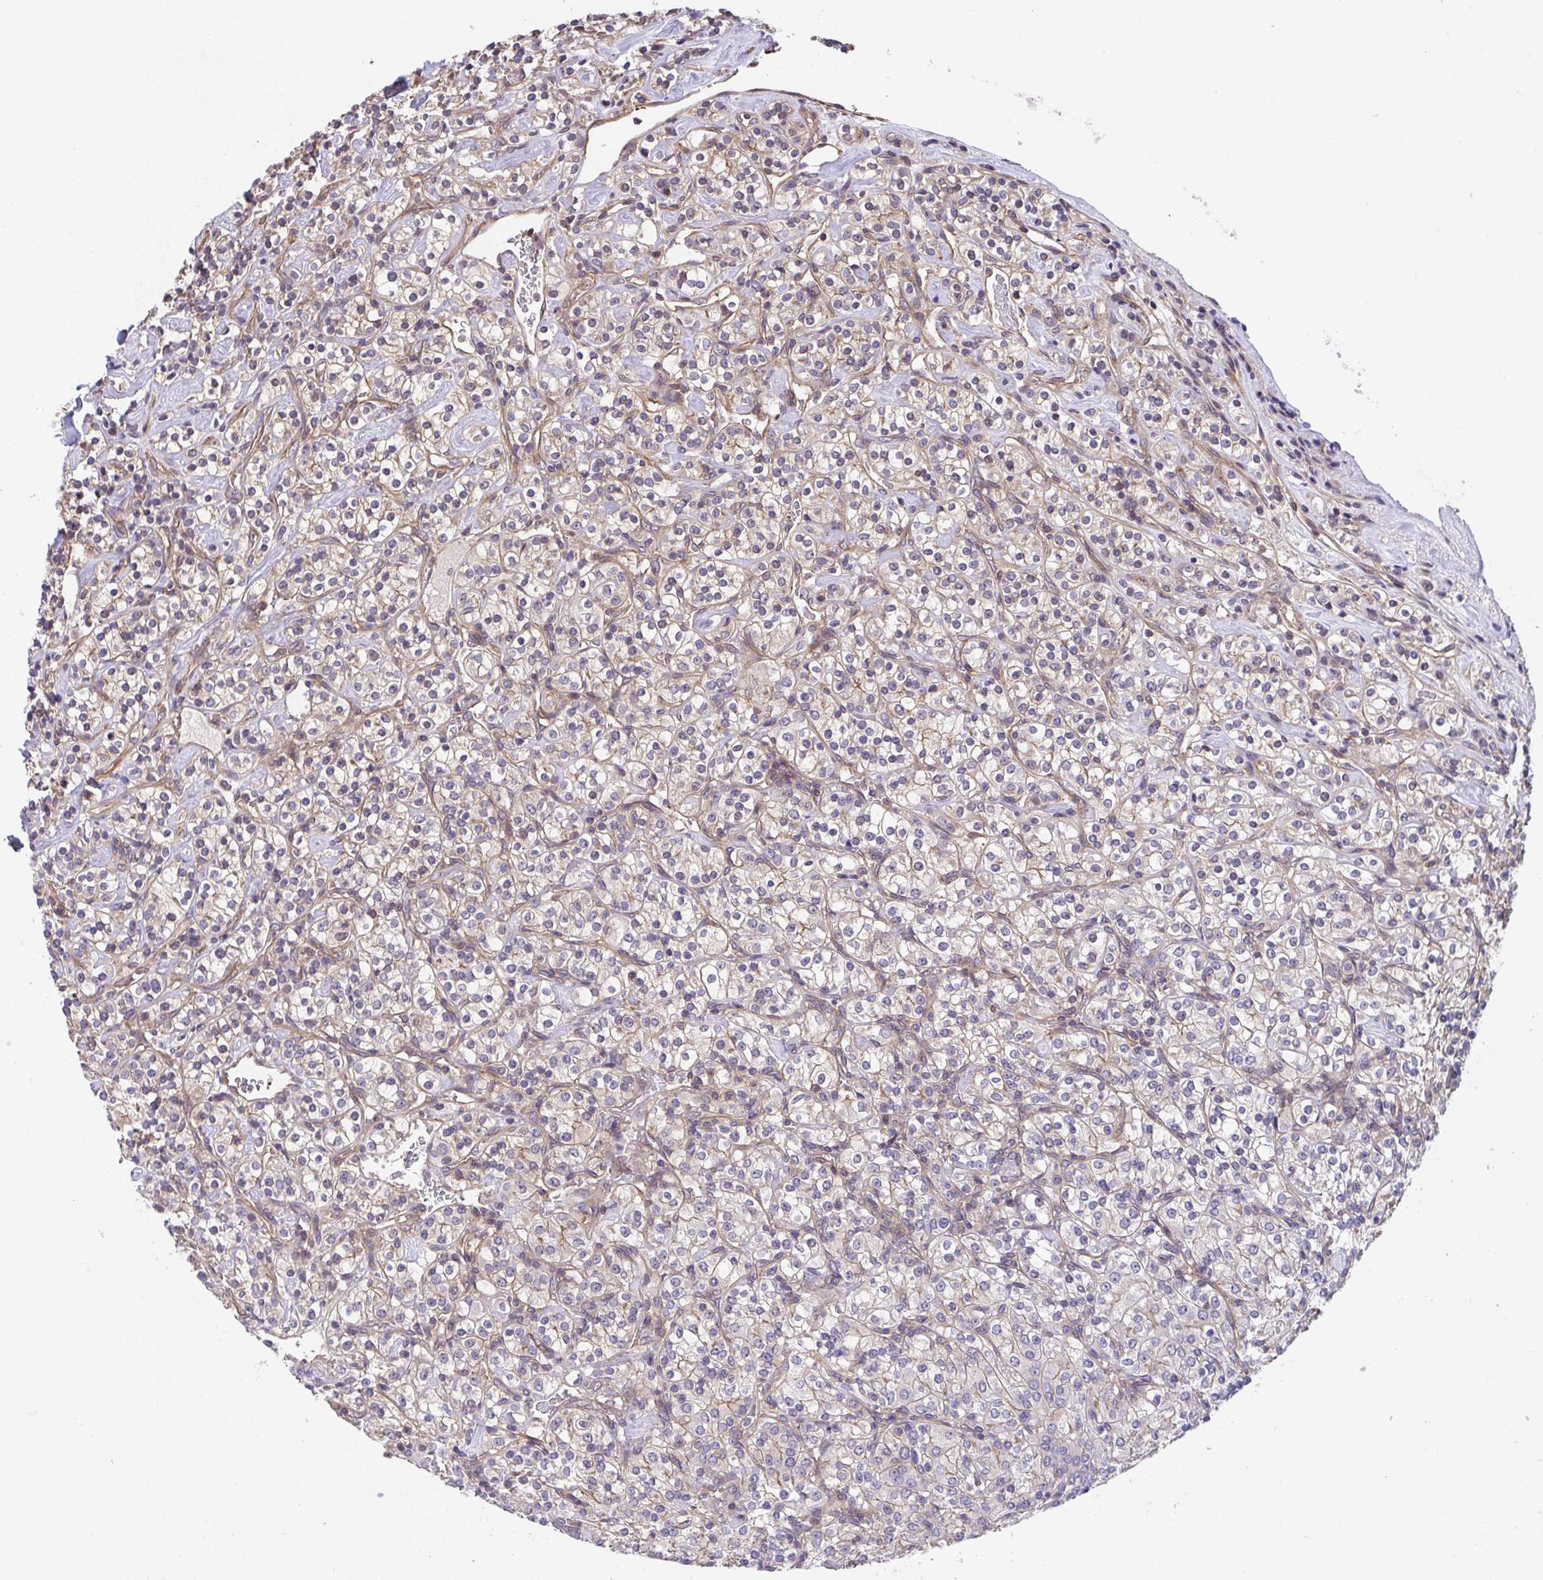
{"staining": {"intensity": "negative", "quantity": "none", "location": "none"}, "tissue": "renal cancer", "cell_type": "Tumor cells", "image_type": "cancer", "snomed": [{"axis": "morphology", "description": "Adenocarcinoma, NOS"}, {"axis": "topography", "description": "Kidney"}], "caption": "Photomicrograph shows no protein positivity in tumor cells of renal adenocarcinoma tissue. Brightfield microscopy of IHC stained with DAB (brown) and hematoxylin (blue), captured at high magnification.", "gene": "ZNF696", "patient": {"sex": "male", "age": 77}}